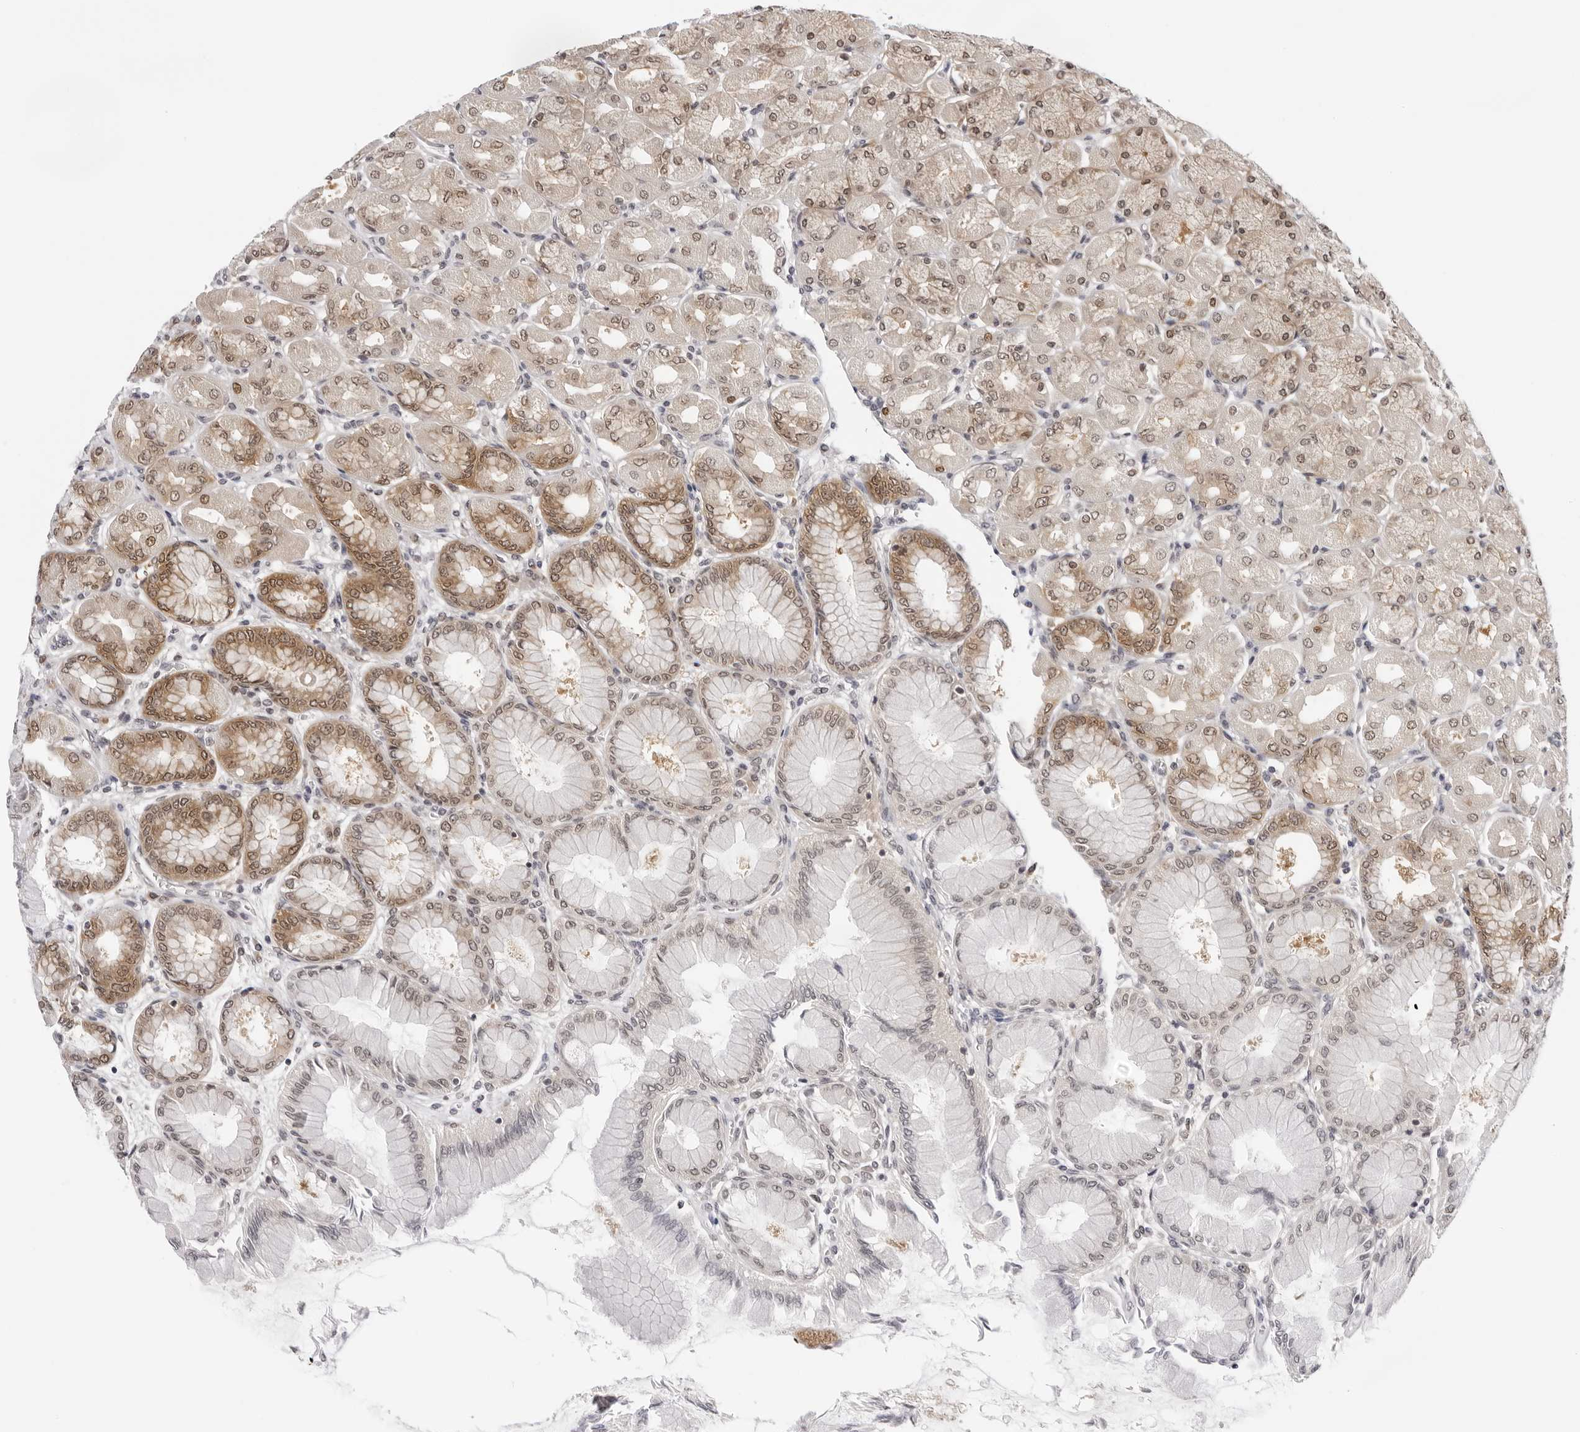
{"staining": {"intensity": "moderate", "quantity": ">75%", "location": "cytoplasmic/membranous,nuclear"}, "tissue": "stomach", "cell_type": "Glandular cells", "image_type": "normal", "snomed": [{"axis": "morphology", "description": "Normal tissue, NOS"}, {"axis": "topography", "description": "Stomach, upper"}], "caption": "Glandular cells show medium levels of moderate cytoplasmic/membranous,nuclear staining in approximately >75% of cells in unremarkable human stomach. Nuclei are stained in blue.", "gene": "WDR77", "patient": {"sex": "female", "age": 56}}